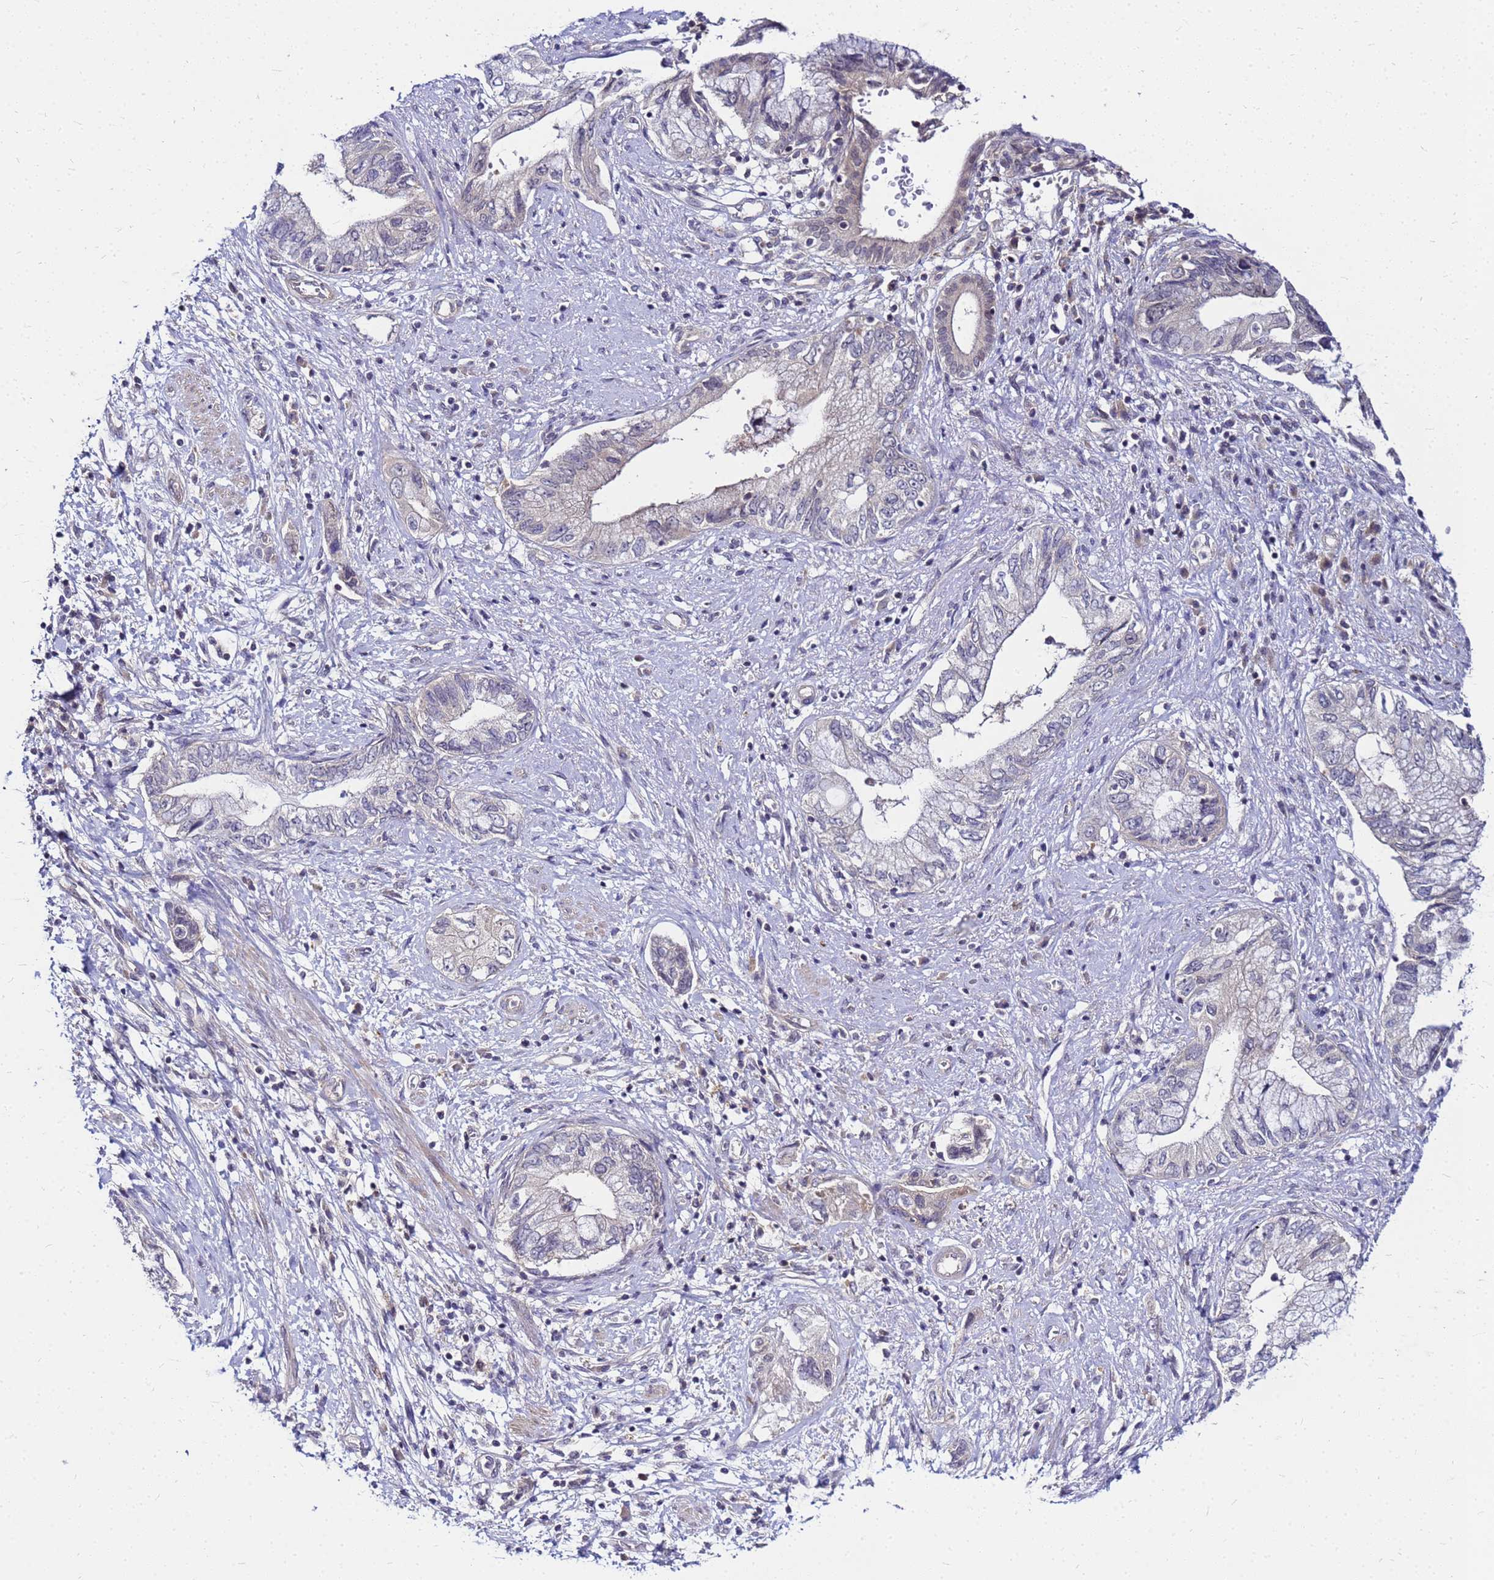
{"staining": {"intensity": "negative", "quantity": "none", "location": "none"}, "tissue": "pancreatic cancer", "cell_type": "Tumor cells", "image_type": "cancer", "snomed": [{"axis": "morphology", "description": "Adenocarcinoma, NOS"}, {"axis": "topography", "description": "Pancreas"}], "caption": "Immunohistochemical staining of pancreatic adenocarcinoma demonstrates no significant expression in tumor cells.", "gene": "SAT1", "patient": {"sex": "female", "age": 73}}